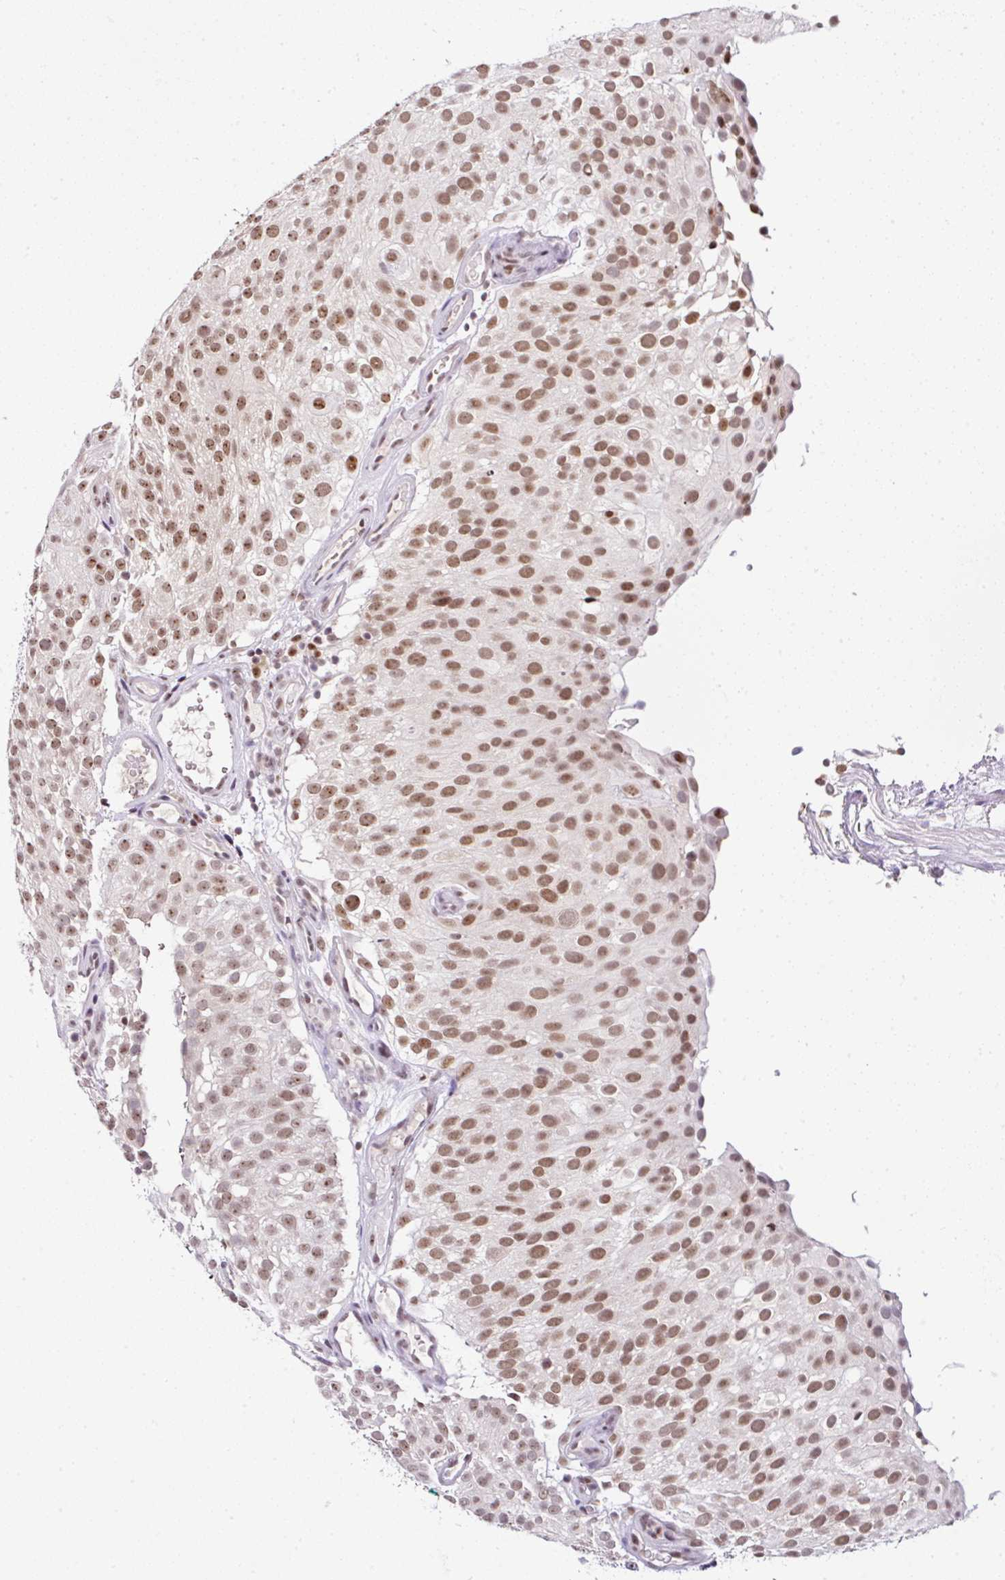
{"staining": {"intensity": "moderate", "quantity": ">75%", "location": "nuclear"}, "tissue": "urothelial cancer", "cell_type": "Tumor cells", "image_type": "cancer", "snomed": [{"axis": "morphology", "description": "Urothelial carcinoma, Low grade"}, {"axis": "topography", "description": "Urinary bladder"}], "caption": "Immunohistochemical staining of human urothelial cancer reveals medium levels of moderate nuclear protein expression in approximately >75% of tumor cells. (Stains: DAB in brown, nuclei in blue, Microscopy: brightfield microscopy at high magnification).", "gene": "PTPN2", "patient": {"sex": "male", "age": 78}}